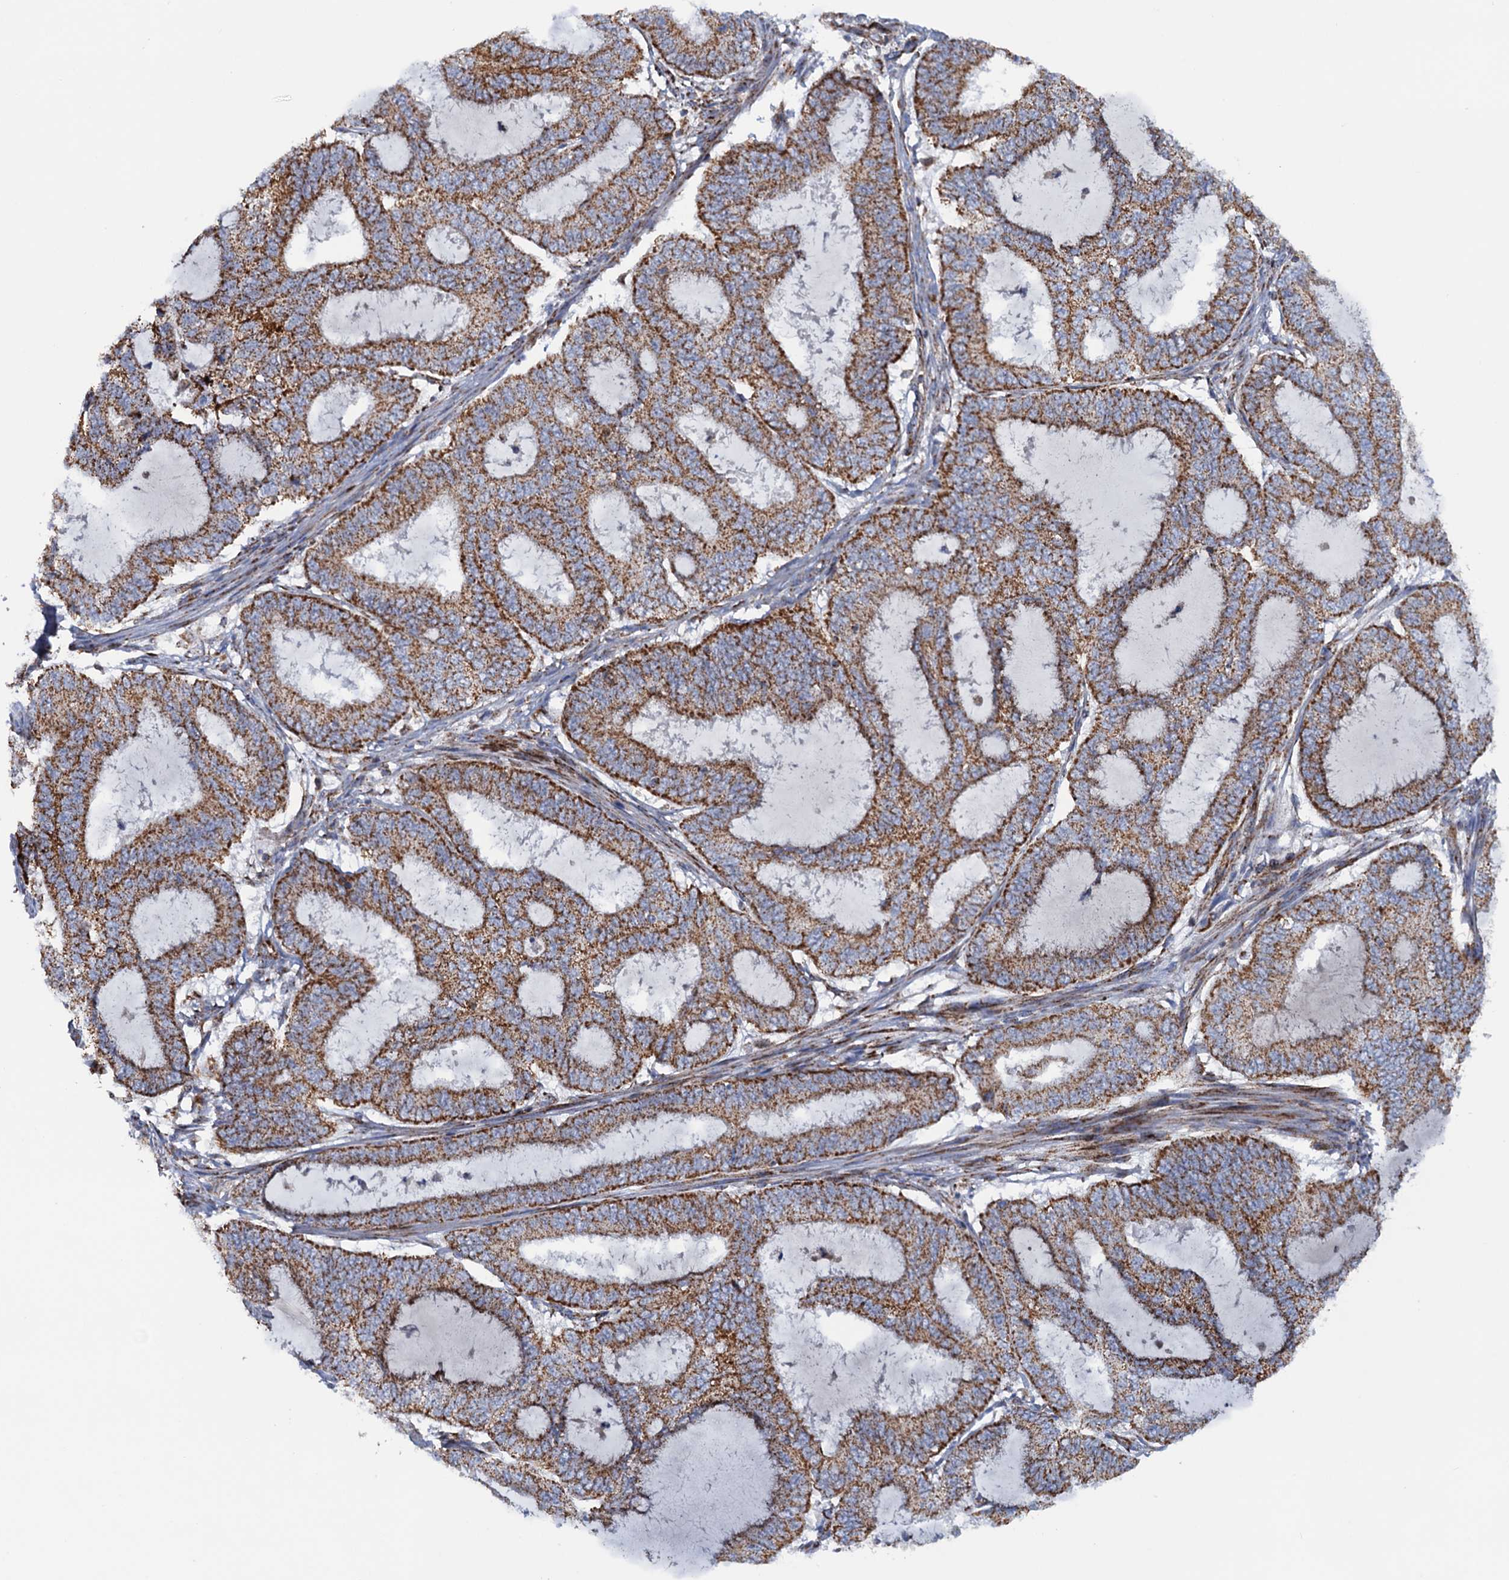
{"staining": {"intensity": "strong", "quantity": ">75%", "location": "cytoplasmic/membranous"}, "tissue": "endometrial cancer", "cell_type": "Tumor cells", "image_type": "cancer", "snomed": [{"axis": "morphology", "description": "Adenocarcinoma, NOS"}, {"axis": "topography", "description": "Endometrium"}], "caption": "Protein analysis of endometrial cancer tissue displays strong cytoplasmic/membranous expression in approximately >75% of tumor cells. (DAB = brown stain, brightfield microscopy at high magnification).", "gene": "GTPBP3", "patient": {"sex": "female", "age": 51}}